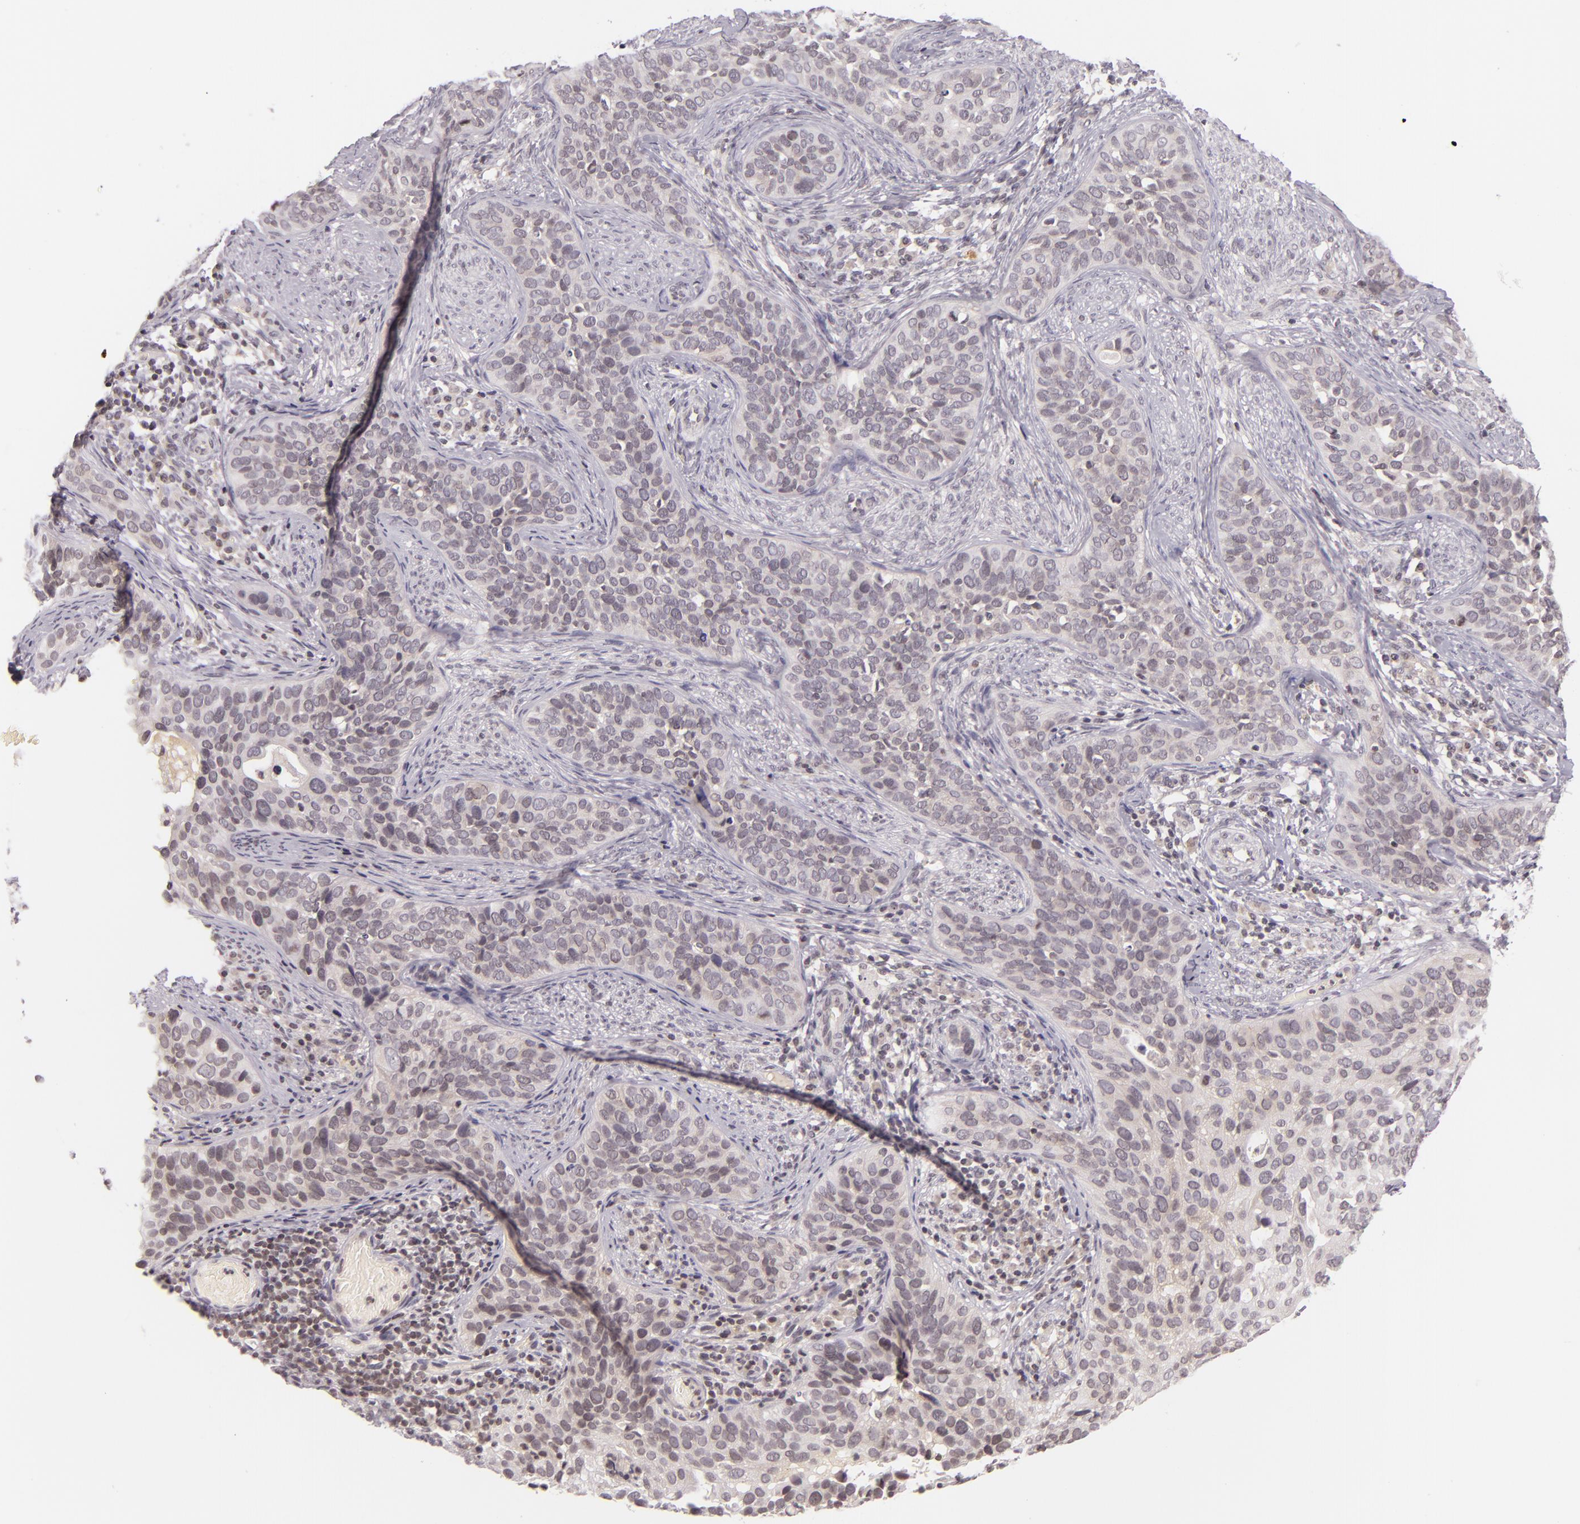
{"staining": {"intensity": "negative", "quantity": "none", "location": "none"}, "tissue": "cervical cancer", "cell_type": "Tumor cells", "image_type": "cancer", "snomed": [{"axis": "morphology", "description": "Squamous cell carcinoma, NOS"}, {"axis": "topography", "description": "Cervix"}], "caption": "Immunohistochemical staining of human cervical cancer (squamous cell carcinoma) shows no significant staining in tumor cells.", "gene": "CASP8", "patient": {"sex": "female", "age": 31}}